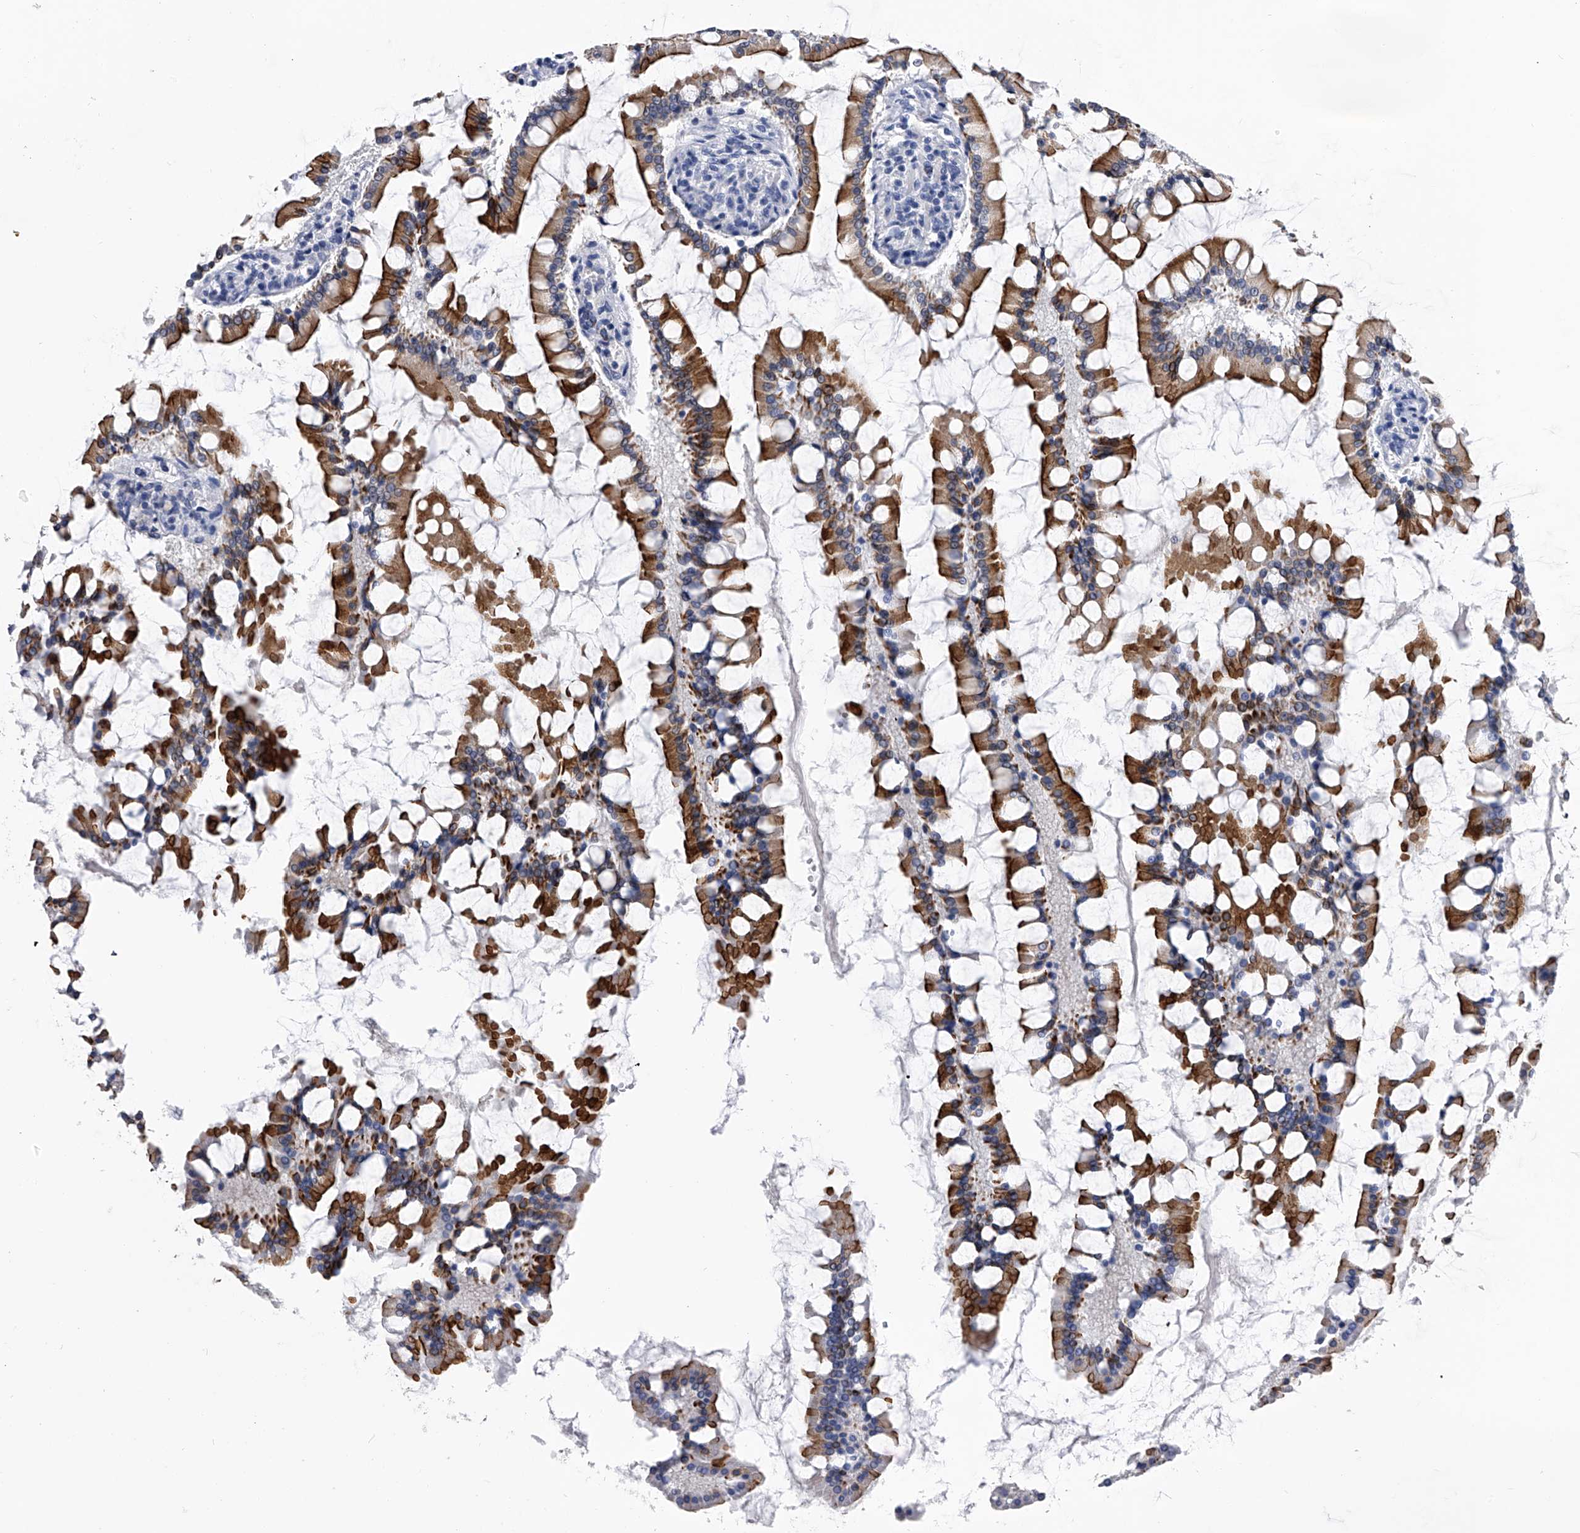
{"staining": {"intensity": "strong", "quantity": "25%-75%", "location": "cytoplasmic/membranous"}, "tissue": "small intestine", "cell_type": "Glandular cells", "image_type": "normal", "snomed": [{"axis": "morphology", "description": "Normal tissue, NOS"}, {"axis": "topography", "description": "Small intestine"}], "caption": "A brown stain highlights strong cytoplasmic/membranous staining of a protein in glandular cells of benign small intestine. Using DAB (3,3'-diaminobenzidine) (brown) and hematoxylin (blue) stains, captured at high magnification using brightfield microscopy.", "gene": "EFCAB7", "patient": {"sex": "male", "age": 41}}